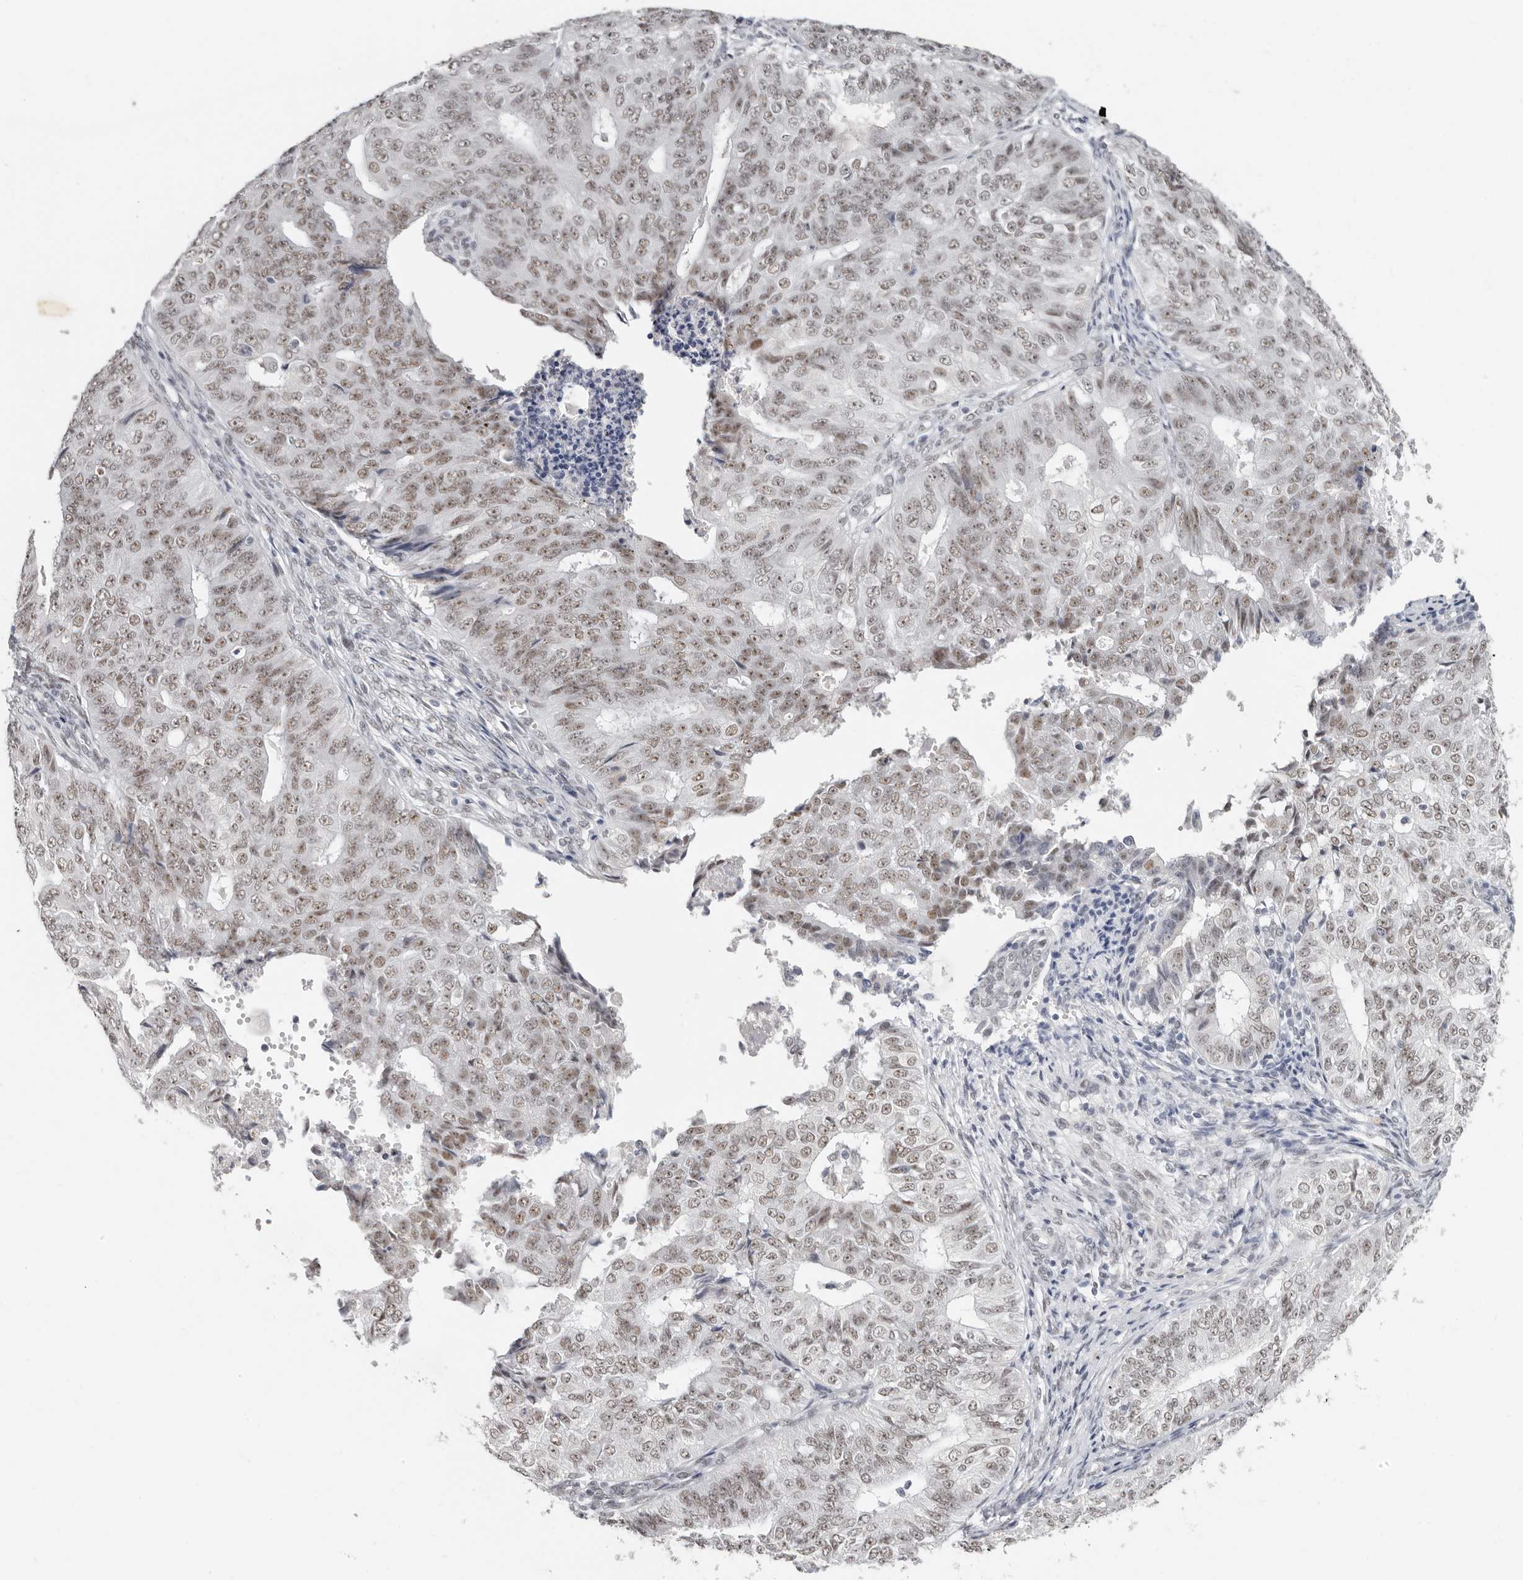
{"staining": {"intensity": "moderate", "quantity": ">75%", "location": "nuclear"}, "tissue": "endometrial cancer", "cell_type": "Tumor cells", "image_type": "cancer", "snomed": [{"axis": "morphology", "description": "Adenocarcinoma, NOS"}, {"axis": "topography", "description": "Endometrium"}], "caption": "A photomicrograph of adenocarcinoma (endometrial) stained for a protein demonstrates moderate nuclear brown staining in tumor cells.", "gene": "LARP7", "patient": {"sex": "female", "age": 32}}